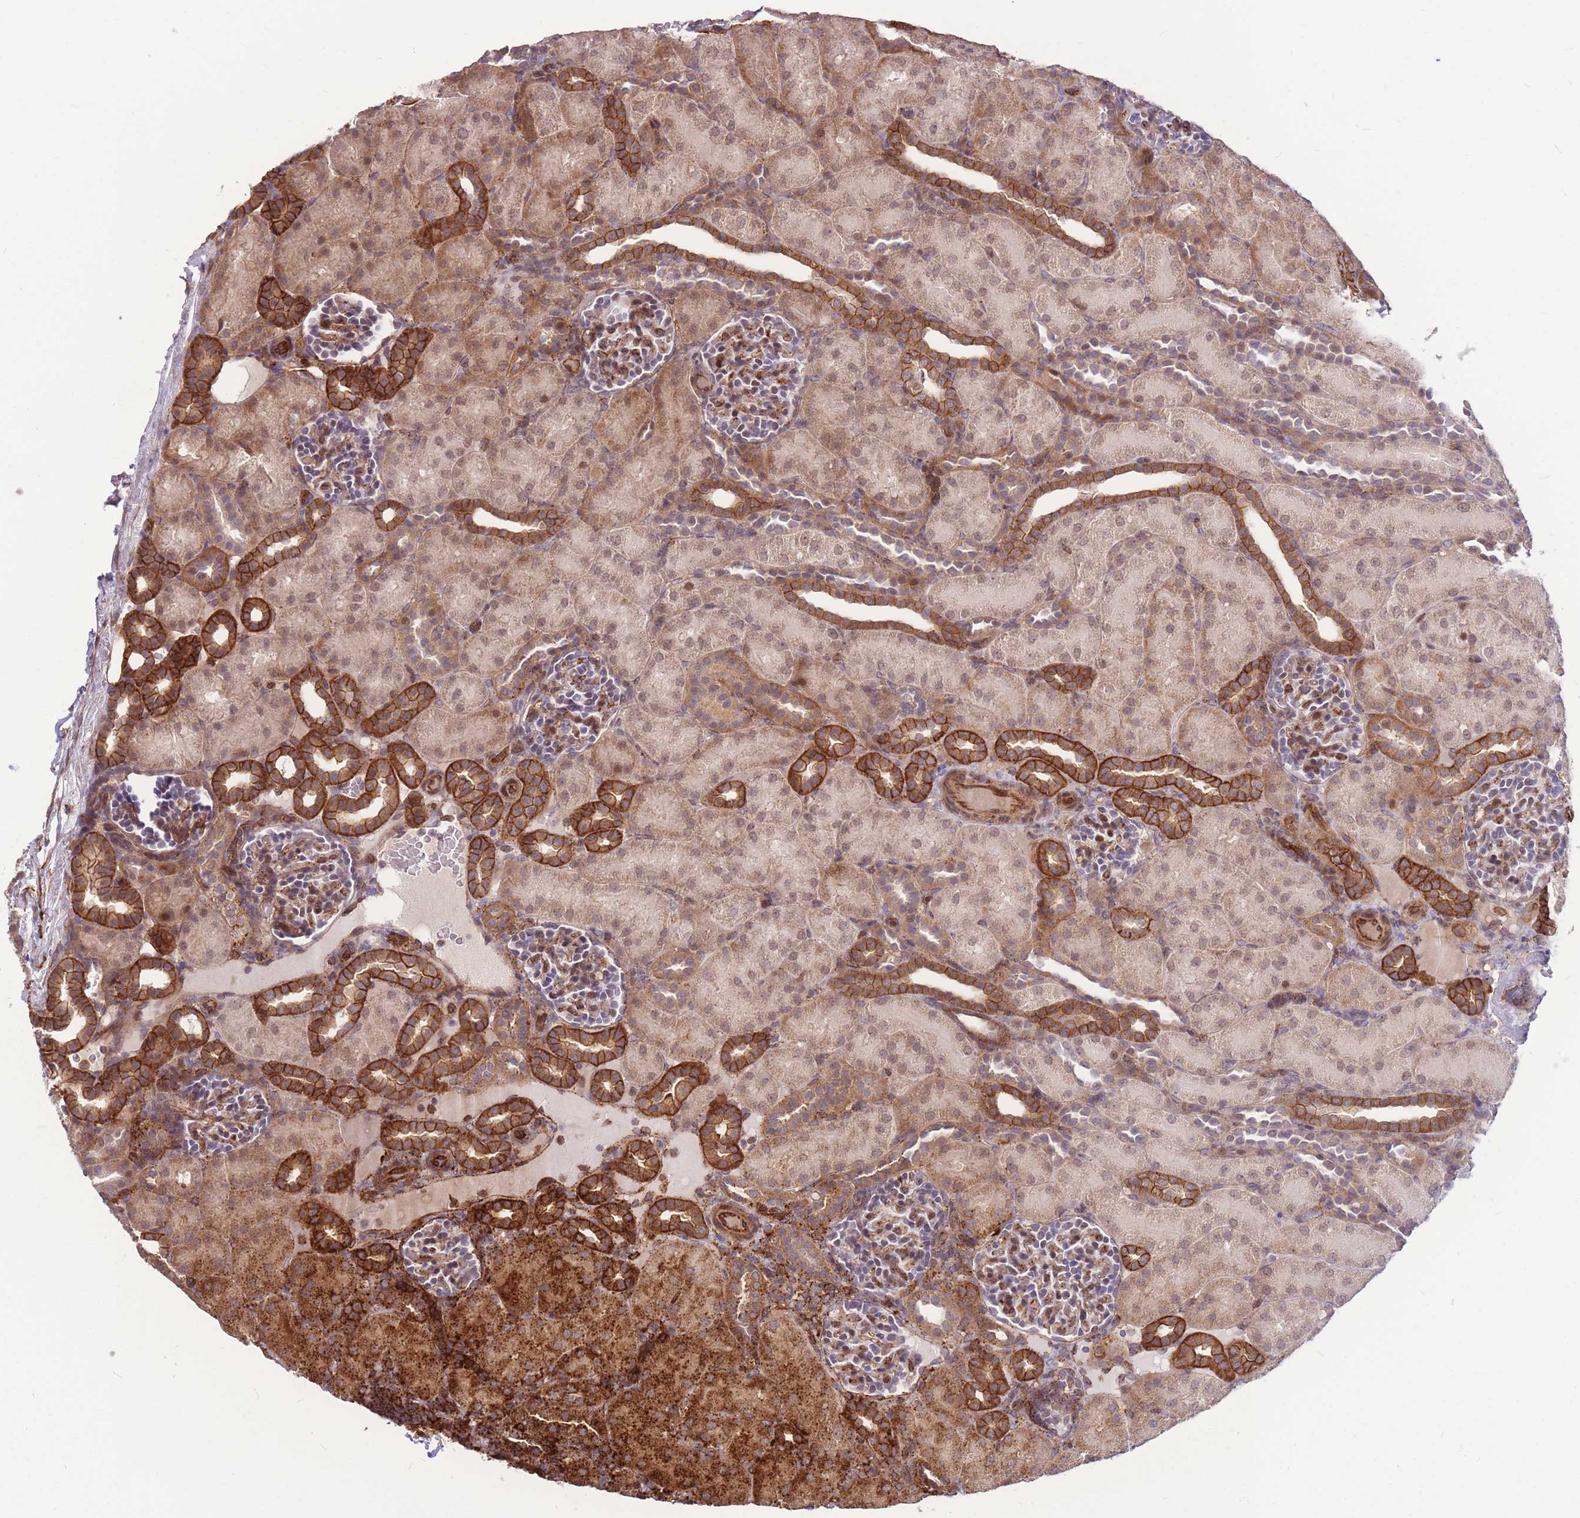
{"staining": {"intensity": "moderate", "quantity": "25%-75%", "location": "cytoplasmic/membranous"}, "tissue": "kidney", "cell_type": "Cells in glomeruli", "image_type": "normal", "snomed": [{"axis": "morphology", "description": "Normal tissue, NOS"}, {"axis": "topography", "description": "Kidney"}], "caption": "Immunohistochemical staining of normal kidney demonstrates medium levels of moderate cytoplasmic/membranous expression in about 25%-75% of cells in glomeruli.", "gene": "TCF20", "patient": {"sex": "male", "age": 1}}